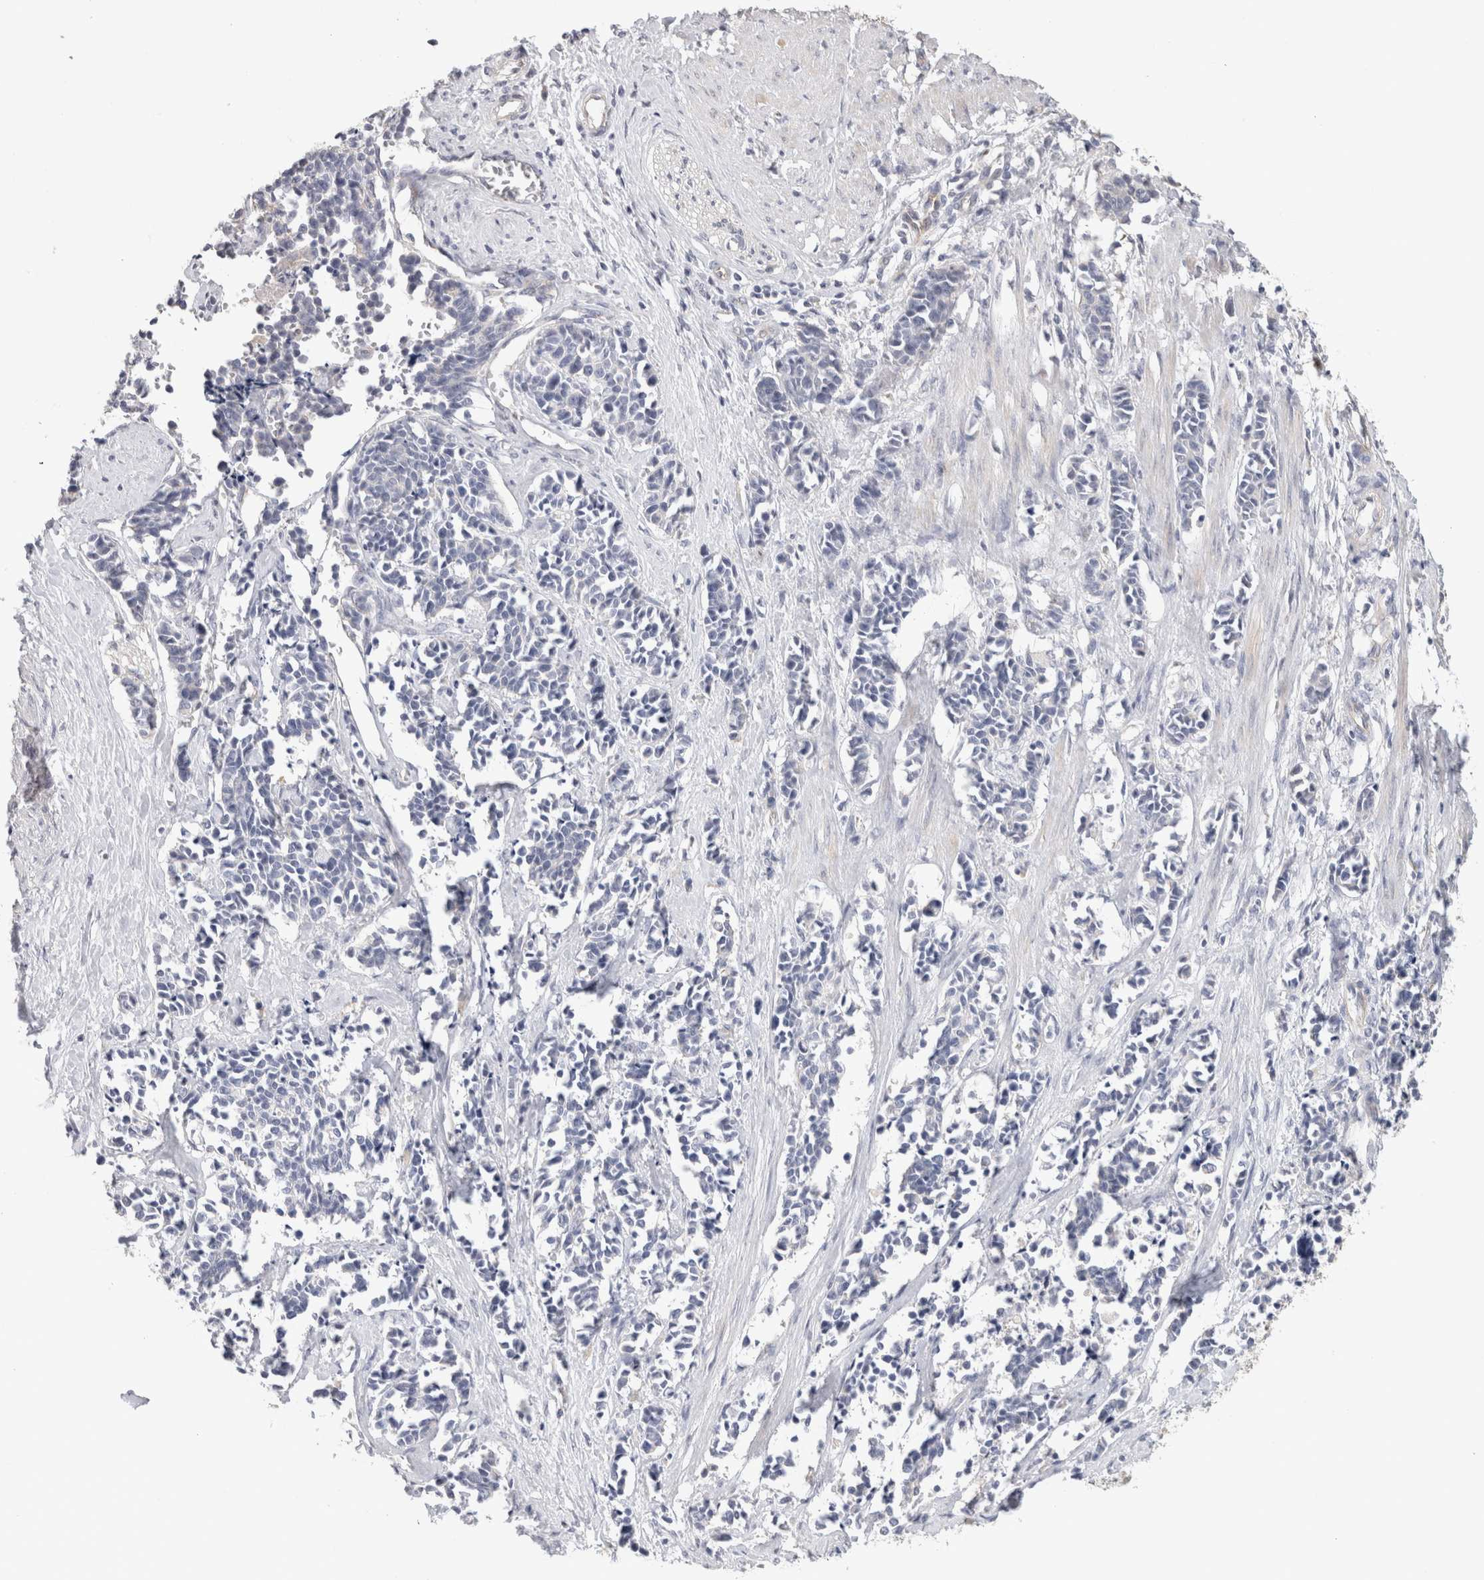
{"staining": {"intensity": "negative", "quantity": "none", "location": "none"}, "tissue": "cervical cancer", "cell_type": "Tumor cells", "image_type": "cancer", "snomed": [{"axis": "morphology", "description": "Squamous cell carcinoma, NOS"}, {"axis": "topography", "description": "Cervix"}], "caption": "High power microscopy micrograph of an immunohistochemistry histopathology image of cervical cancer, revealing no significant positivity in tumor cells.", "gene": "AFP", "patient": {"sex": "female", "age": 35}}